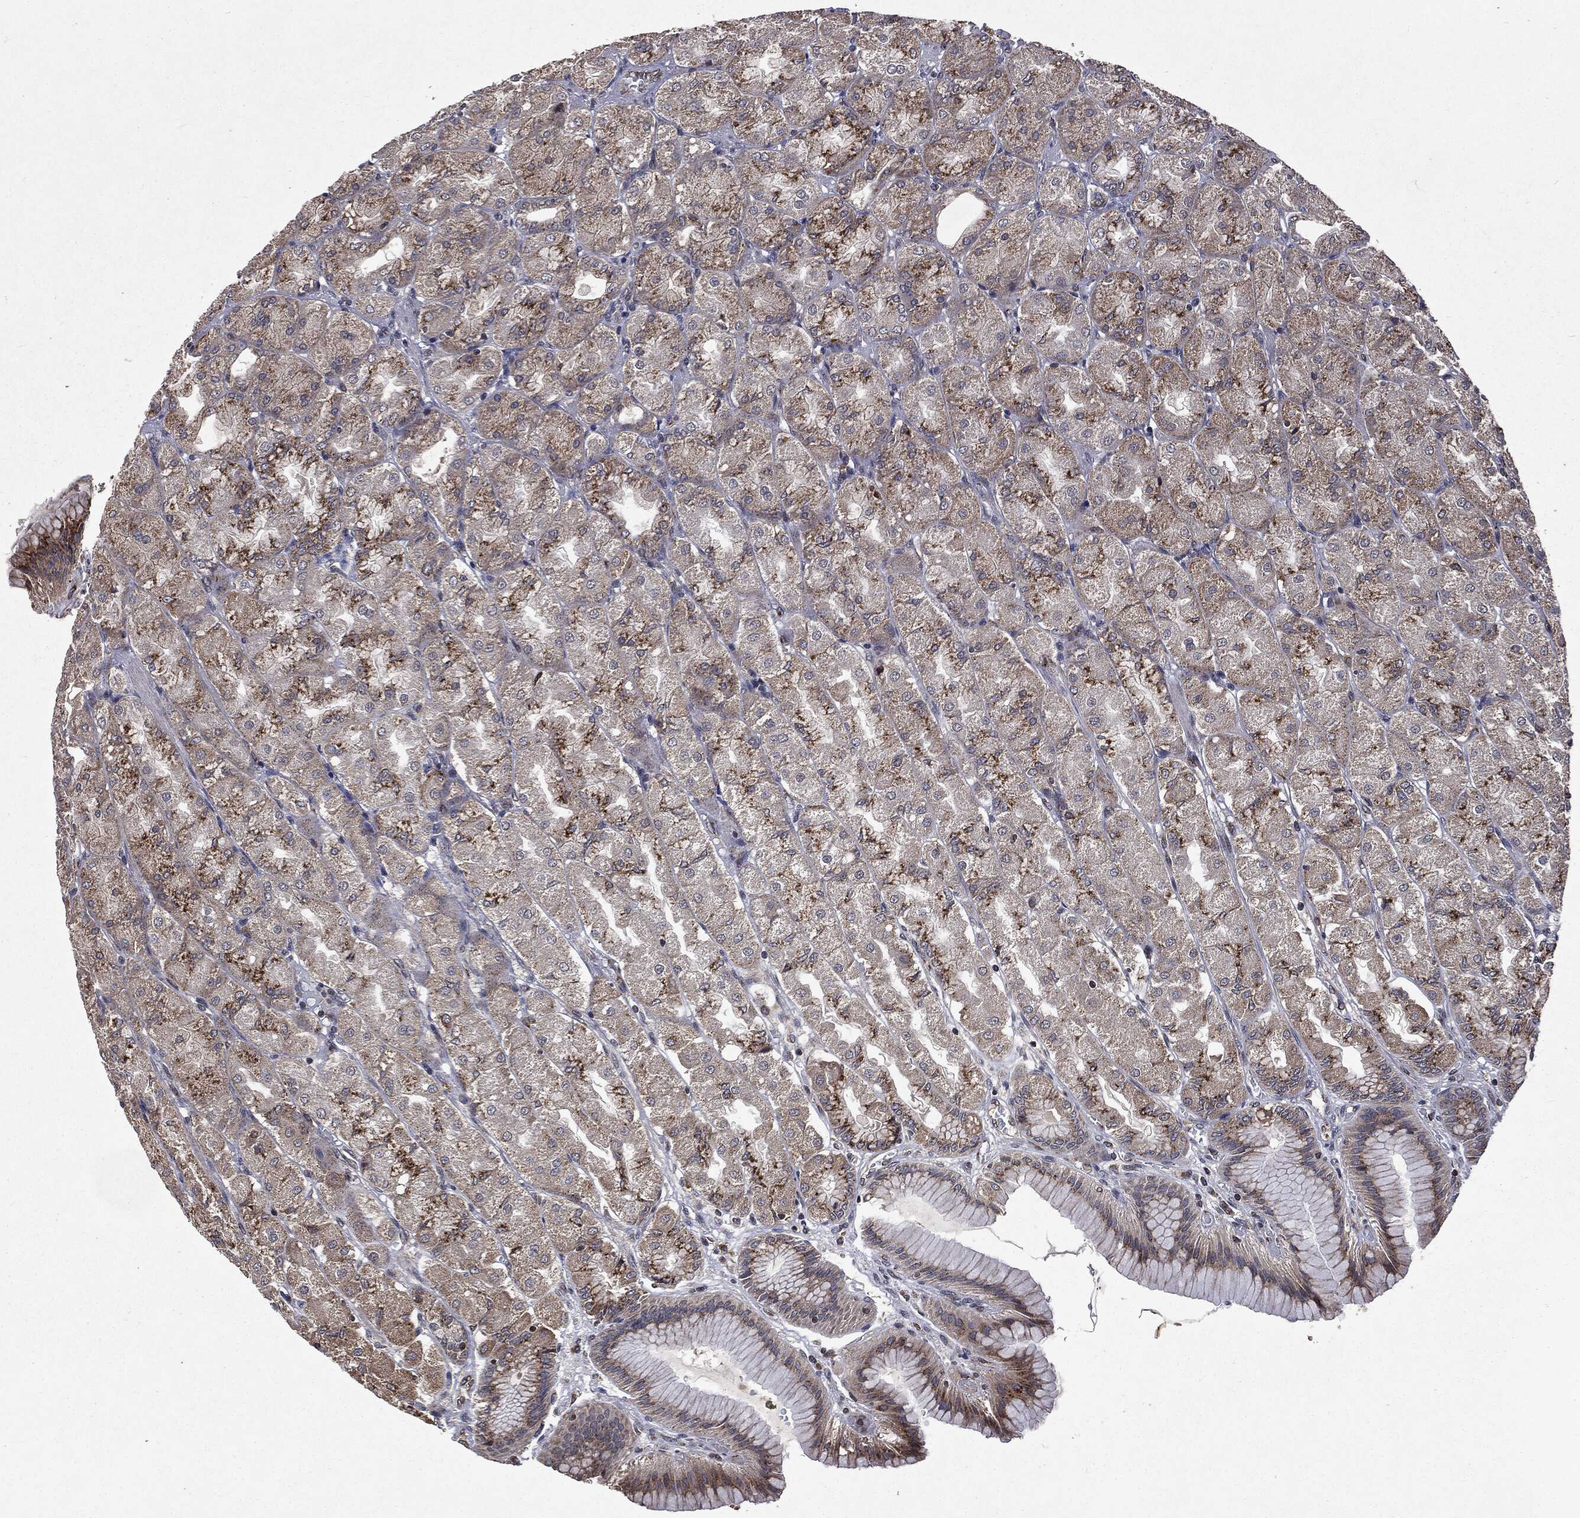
{"staining": {"intensity": "strong", "quantity": "25%-75%", "location": "cytoplasmic/membranous"}, "tissue": "stomach", "cell_type": "Glandular cells", "image_type": "normal", "snomed": [{"axis": "morphology", "description": "Normal tissue, NOS"}, {"axis": "morphology", "description": "Adenocarcinoma, NOS"}, {"axis": "morphology", "description": "Adenocarcinoma, High grade"}, {"axis": "topography", "description": "Stomach, upper"}, {"axis": "topography", "description": "Stomach"}], "caption": "Protein staining of normal stomach demonstrates strong cytoplasmic/membranous positivity in about 25%-75% of glandular cells.", "gene": "PLPPR2", "patient": {"sex": "female", "age": 65}}